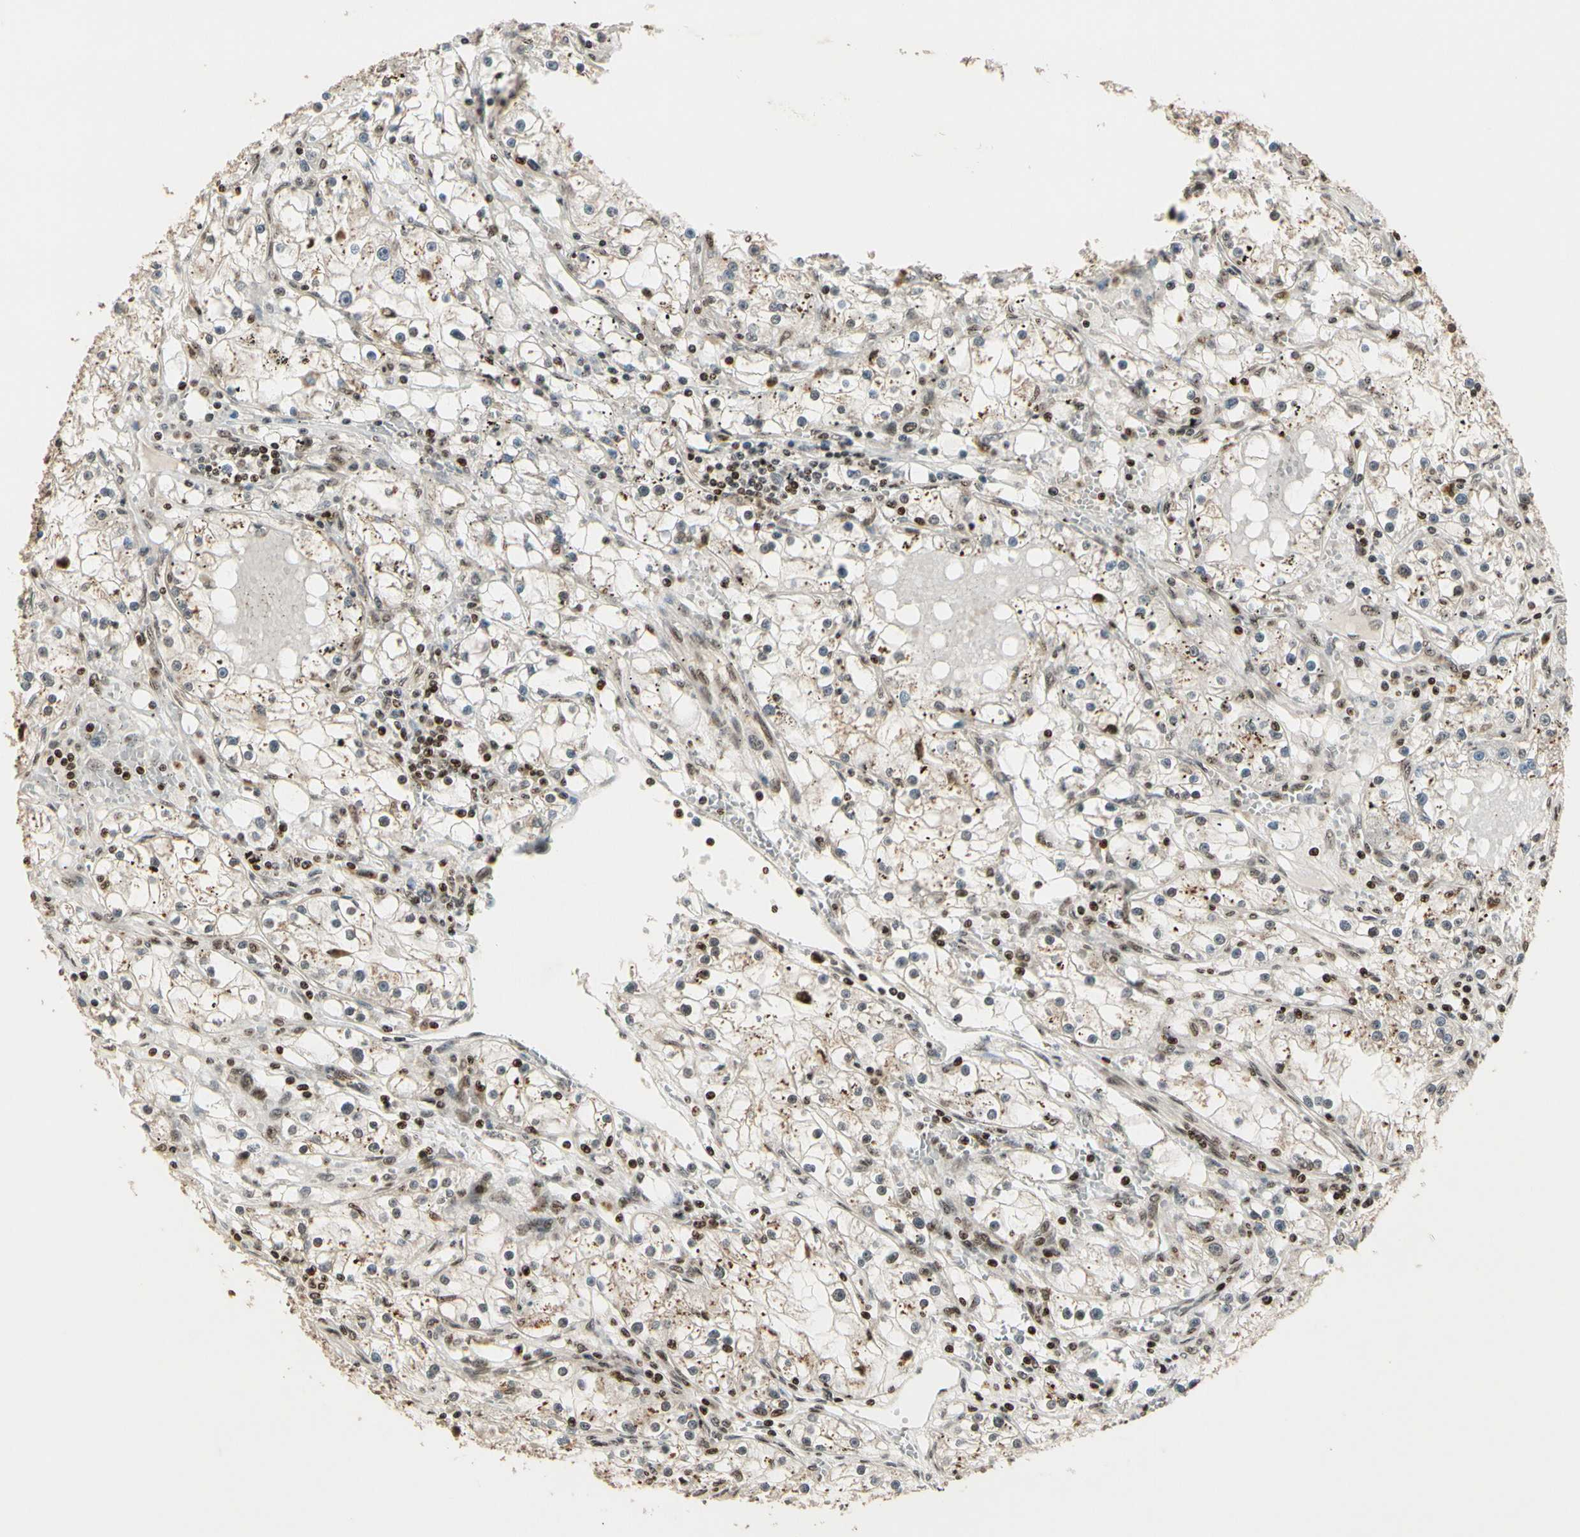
{"staining": {"intensity": "weak", "quantity": "25%-75%", "location": "nuclear"}, "tissue": "renal cancer", "cell_type": "Tumor cells", "image_type": "cancer", "snomed": [{"axis": "morphology", "description": "Adenocarcinoma, NOS"}, {"axis": "topography", "description": "Kidney"}], "caption": "Immunohistochemistry (IHC) (DAB) staining of adenocarcinoma (renal) displays weak nuclear protein expression in approximately 25%-75% of tumor cells.", "gene": "TSHZ3", "patient": {"sex": "male", "age": 56}}